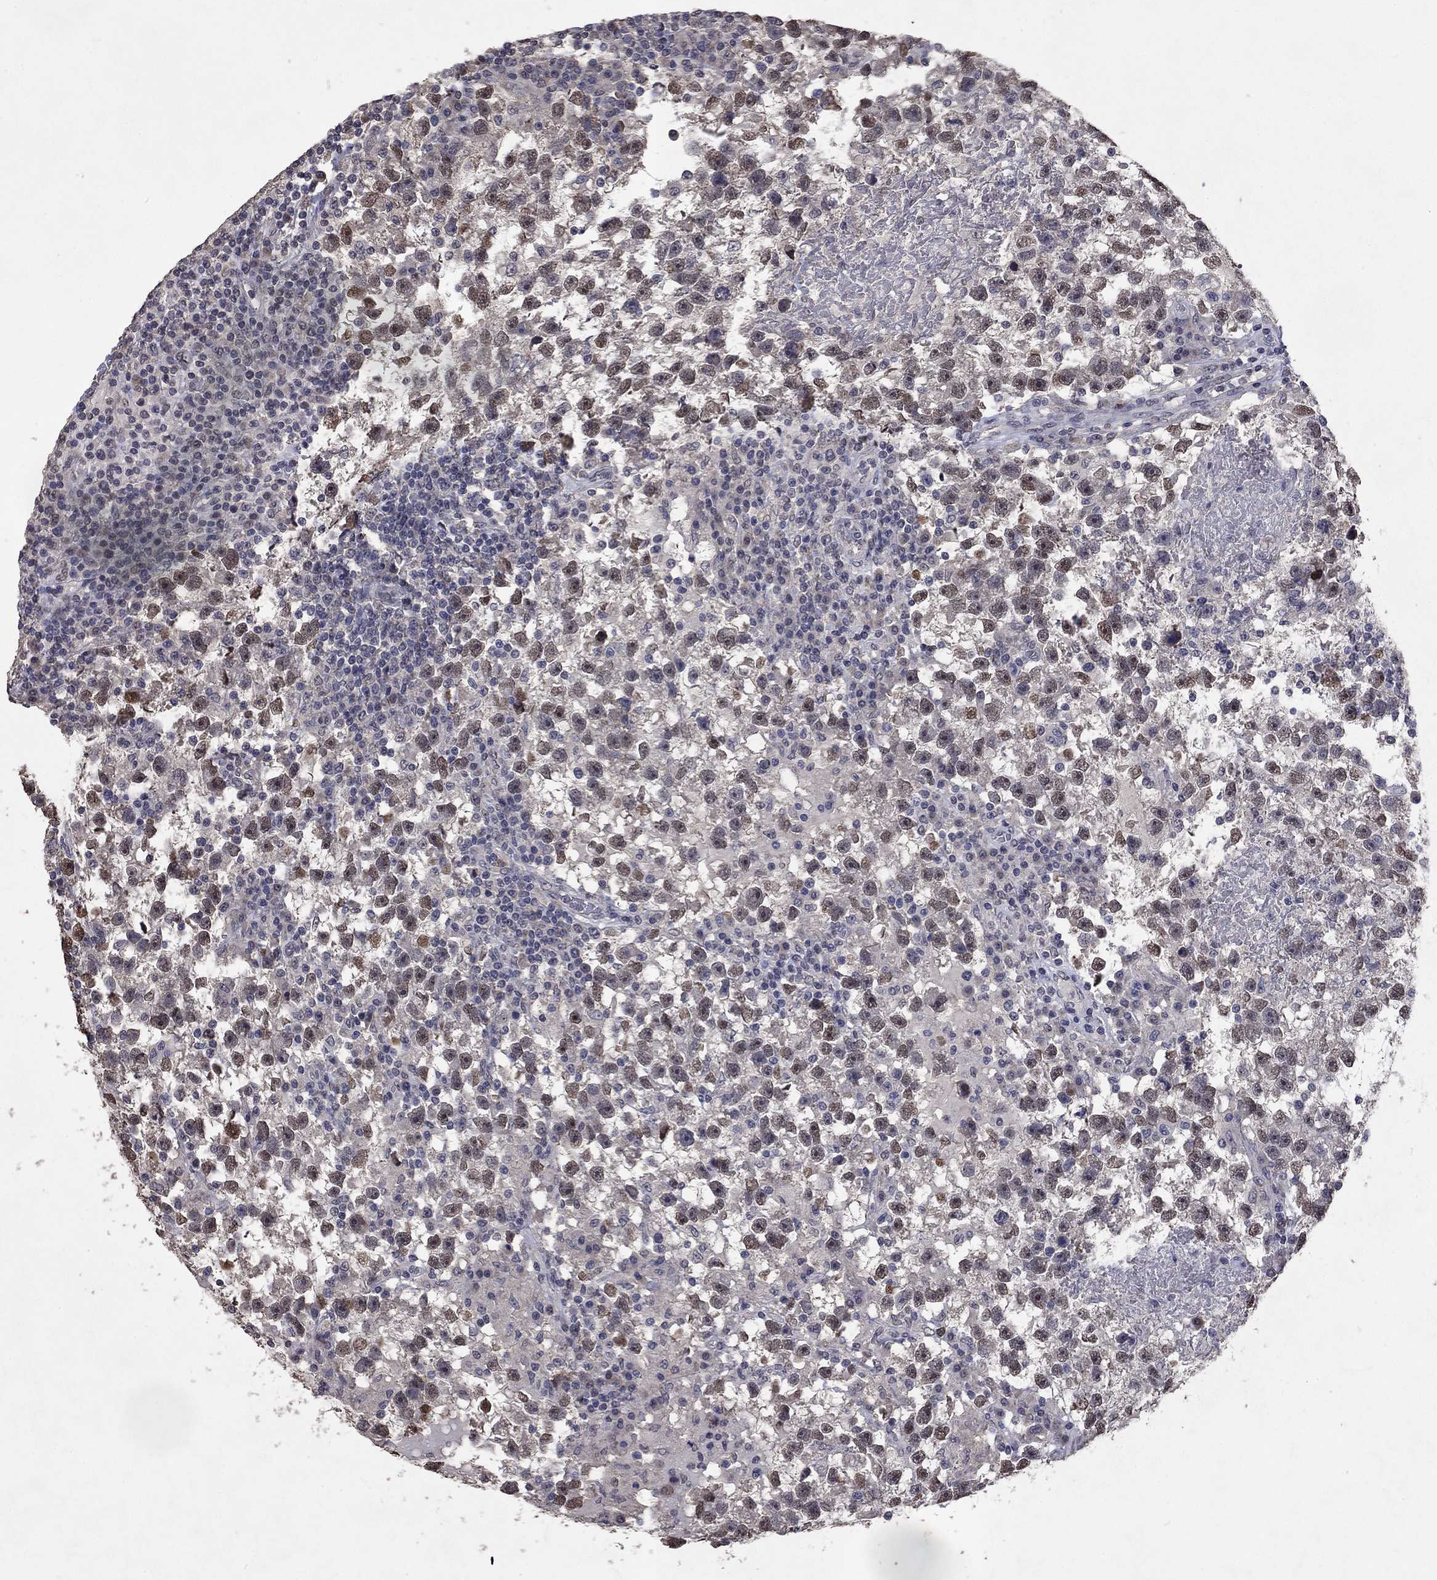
{"staining": {"intensity": "weak", "quantity": "<25%", "location": "cytoplasmic/membranous"}, "tissue": "testis cancer", "cell_type": "Tumor cells", "image_type": "cancer", "snomed": [{"axis": "morphology", "description": "Seminoma, NOS"}, {"axis": "topography", "description": "Testis"}], "caption": "There is no significant expression in tumor cells of testis cancer (seminoma).", "gene": "CHST5", "patient": {"sex": "male", "age": 47}}